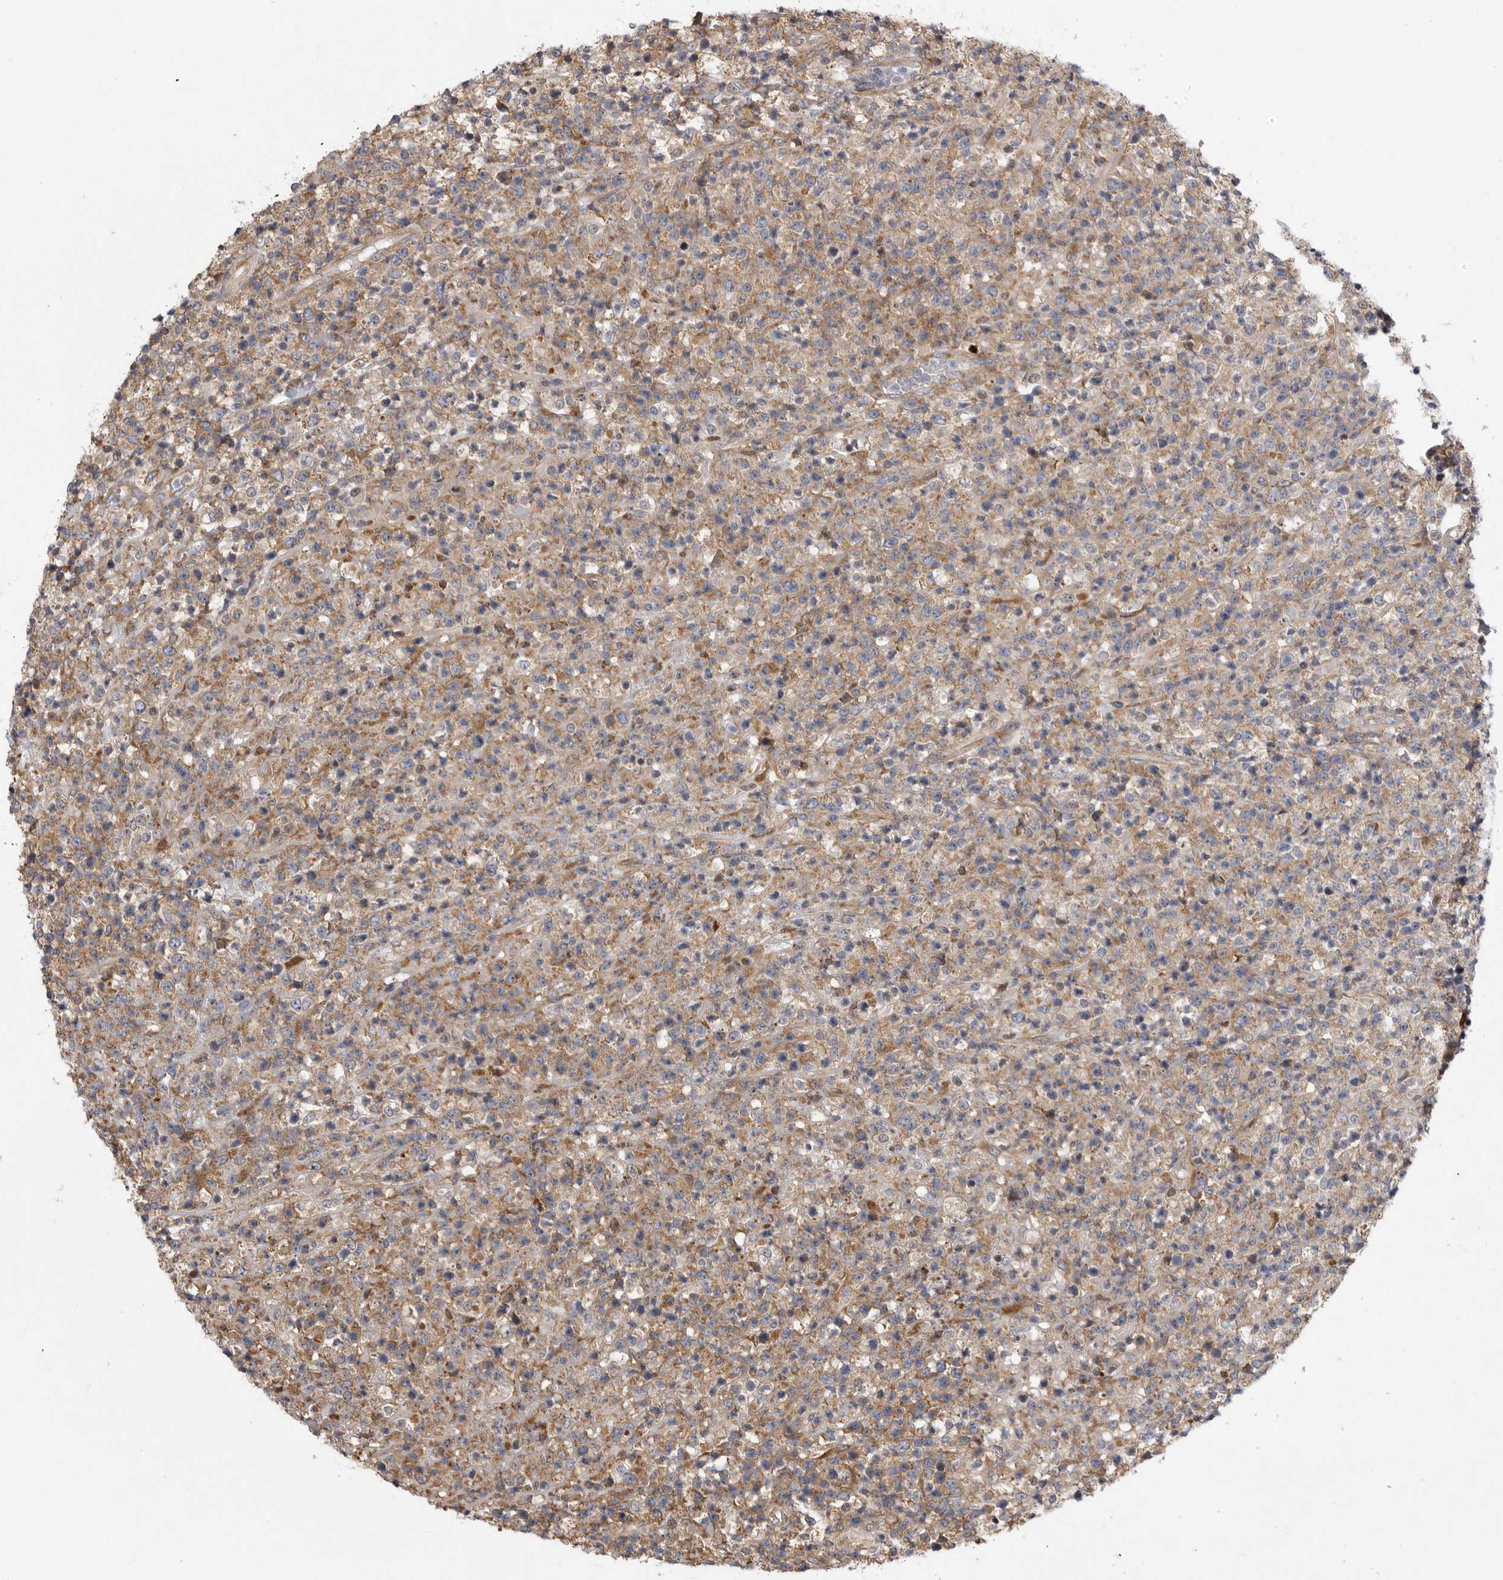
{"staining": {"intensity": "moderate", "quantity": ">75%", "location": "cytoplasmic/membranous"}, "tissue": "lymphoma", "cell_type": "Tumor cells", "image_type": "cancer", "snomed": [{"axis": "morphology", "description": "Malignant lymphoma, non-Hodgkin's type, High grade"}, {"axis": "topography", "description": "Colon"}], "caption": "Immunohistochemistry image of human lymphoma stained for a protein (brown), which reveals medium levels of moderate cytoplasmic/membranous positivity in approximately >75% of tumor cells.", "gene": "FBXO43", "patient": {"sex": "female", "age": 53}}